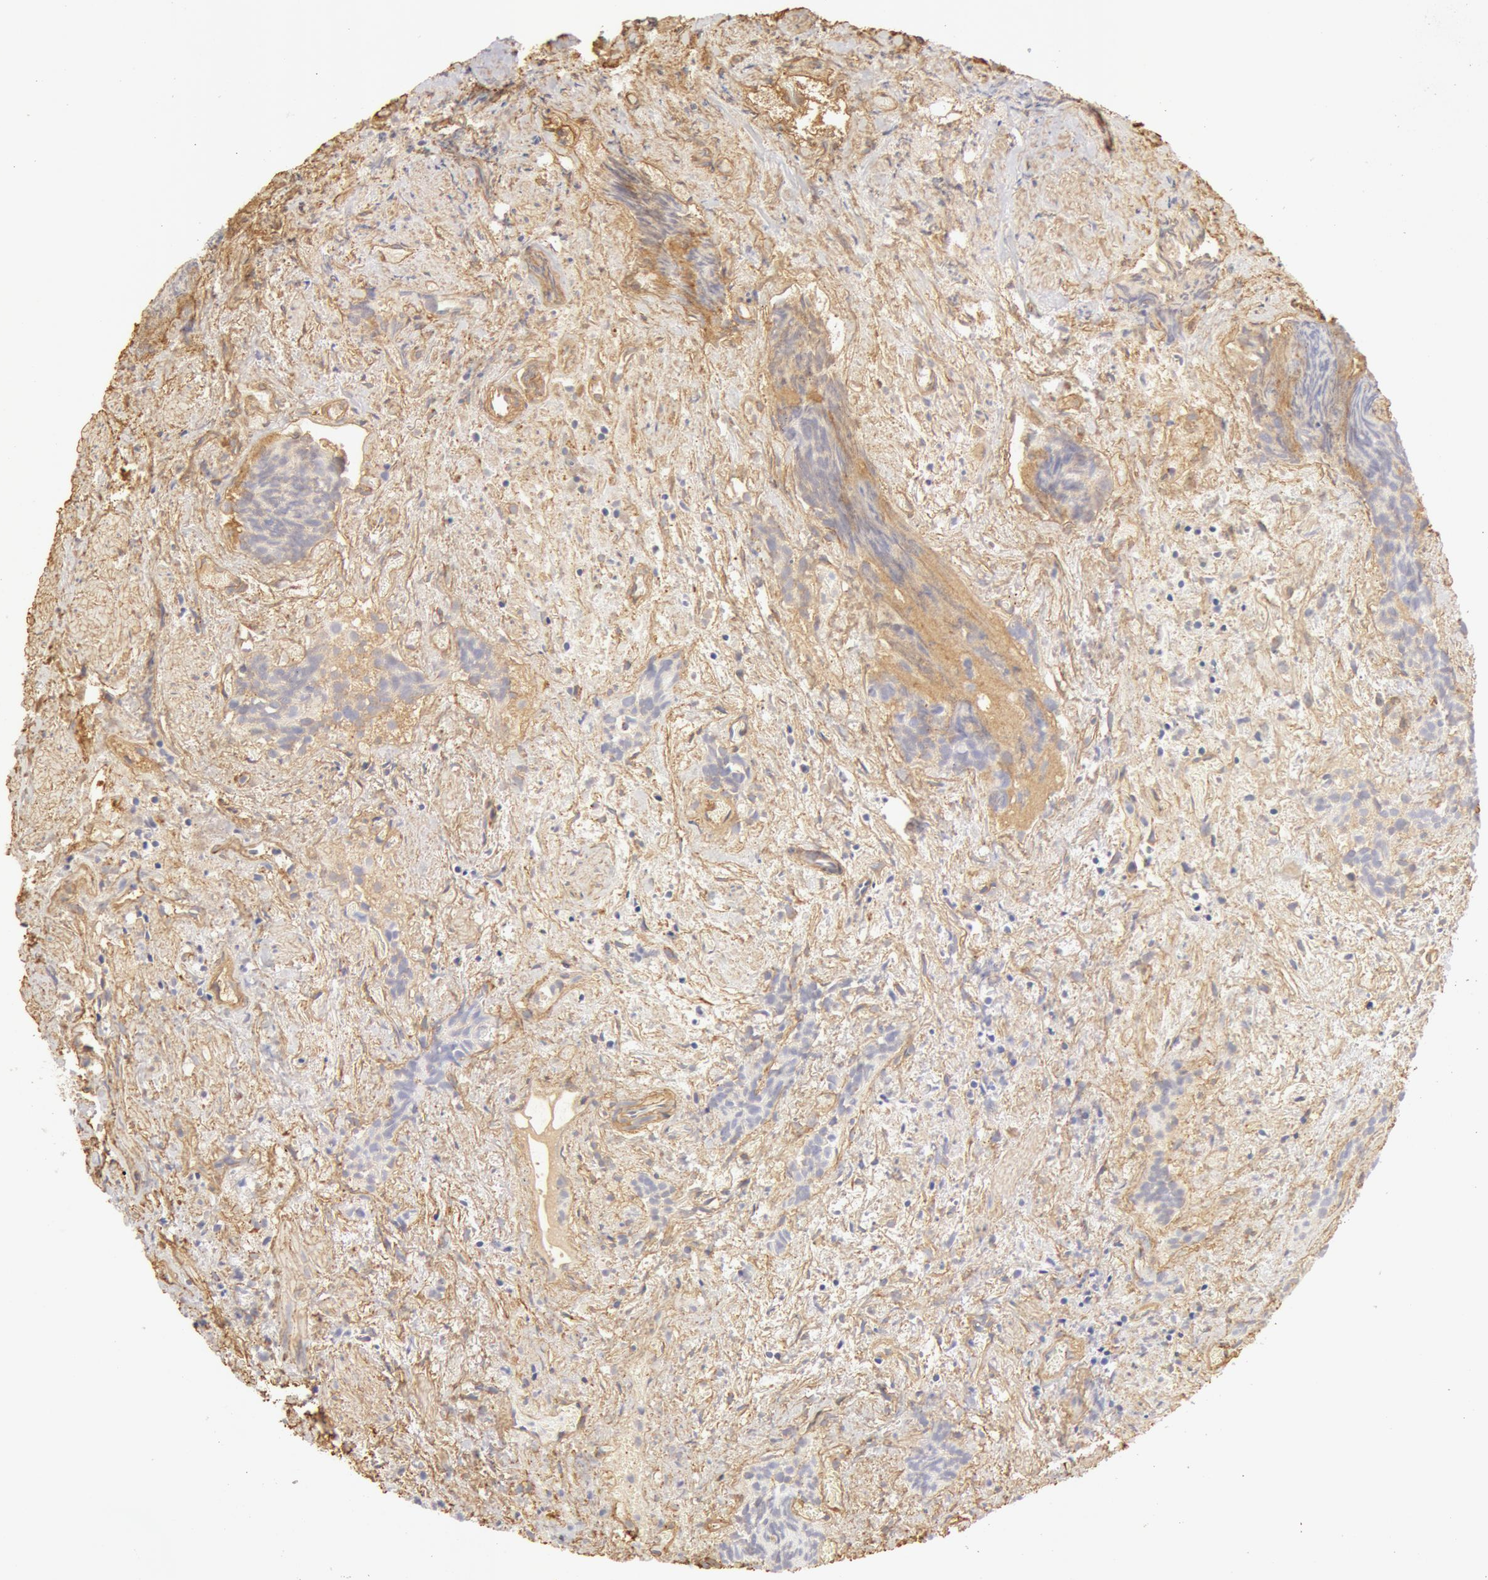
{"staining": {"intensity": "negative", "quantity": "none", "location": "none"}, "tissue": "urothelial cancer", "cell_type": "Tumor cells", "image_type": "cancer", "snomed": [{"axis": "morphology", "description": "Urothelial carcinoma, High grade"}, {"axis": "topography", "description": "Urinary bladder"}], "caption": "Immunohistochemistry of human high-grade urothelial carcinoma shows no staining in tumor cells.", "gene": "COL4A1", "patient": {"sex": "female", "age": 78}}